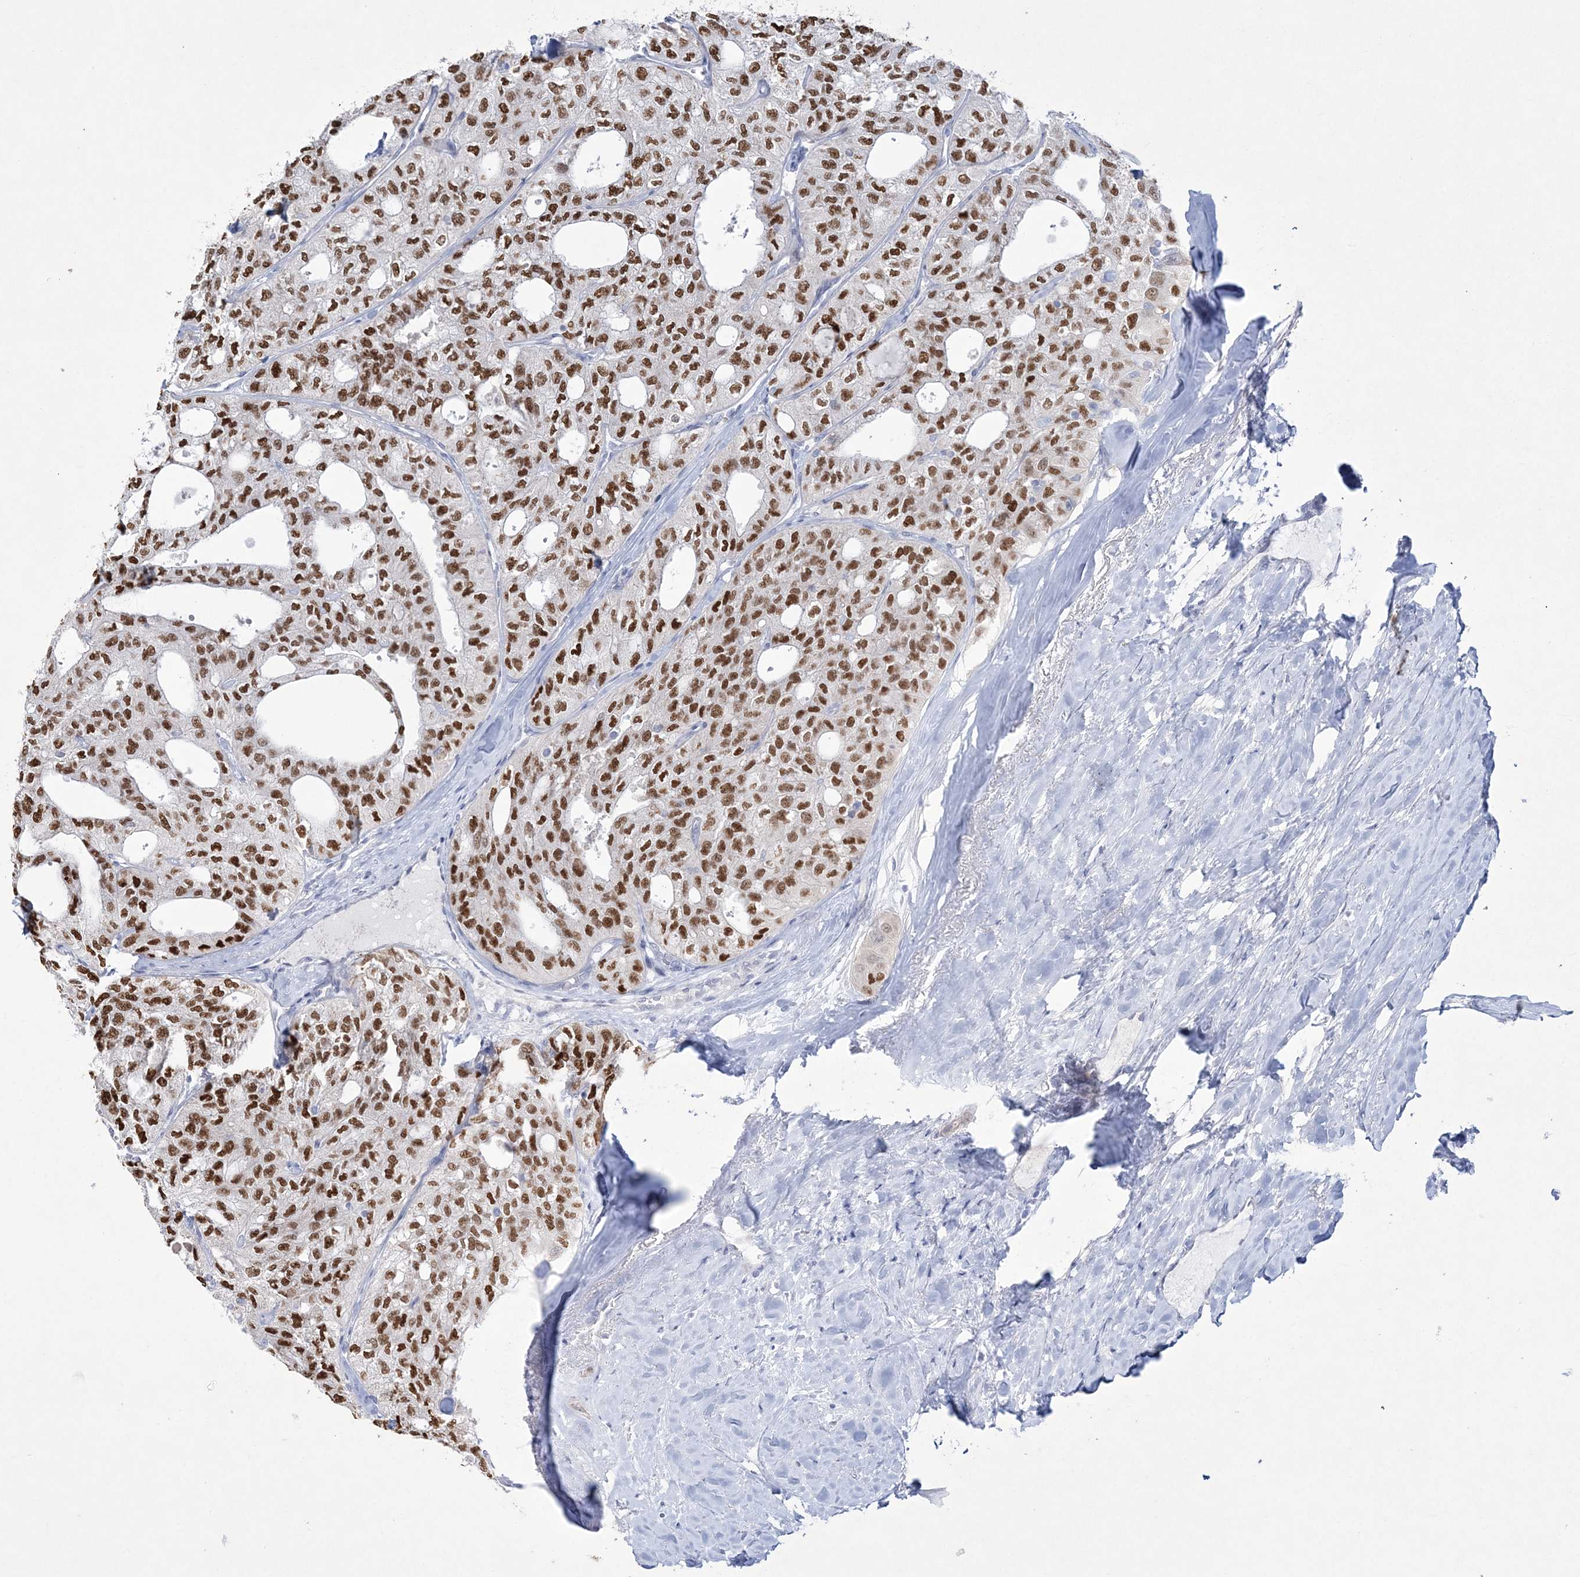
{"staining": {"intensity": "strong", "quantity": ">75%", "location": "nuclear"}, "tissue": "thyroid cancer", "cell_type": "Tumor cells", "image_type": "cancer", "snomed": [{"axis": "morphology", "description": "Follicular adenoma carcinoma, NOS"}, {"axis": "topography", "description": "Thyroid gland"}], "caption": "A high-resolution photomicrograph shows immunohistochemistry staining of thyroid cancer (follicular adenoma carcinoma), which demonstrates strong nuclear expression in about >75% of tumor cells.", "gene": "WDR27", "patient": {"sex": "male", "age": 75}}